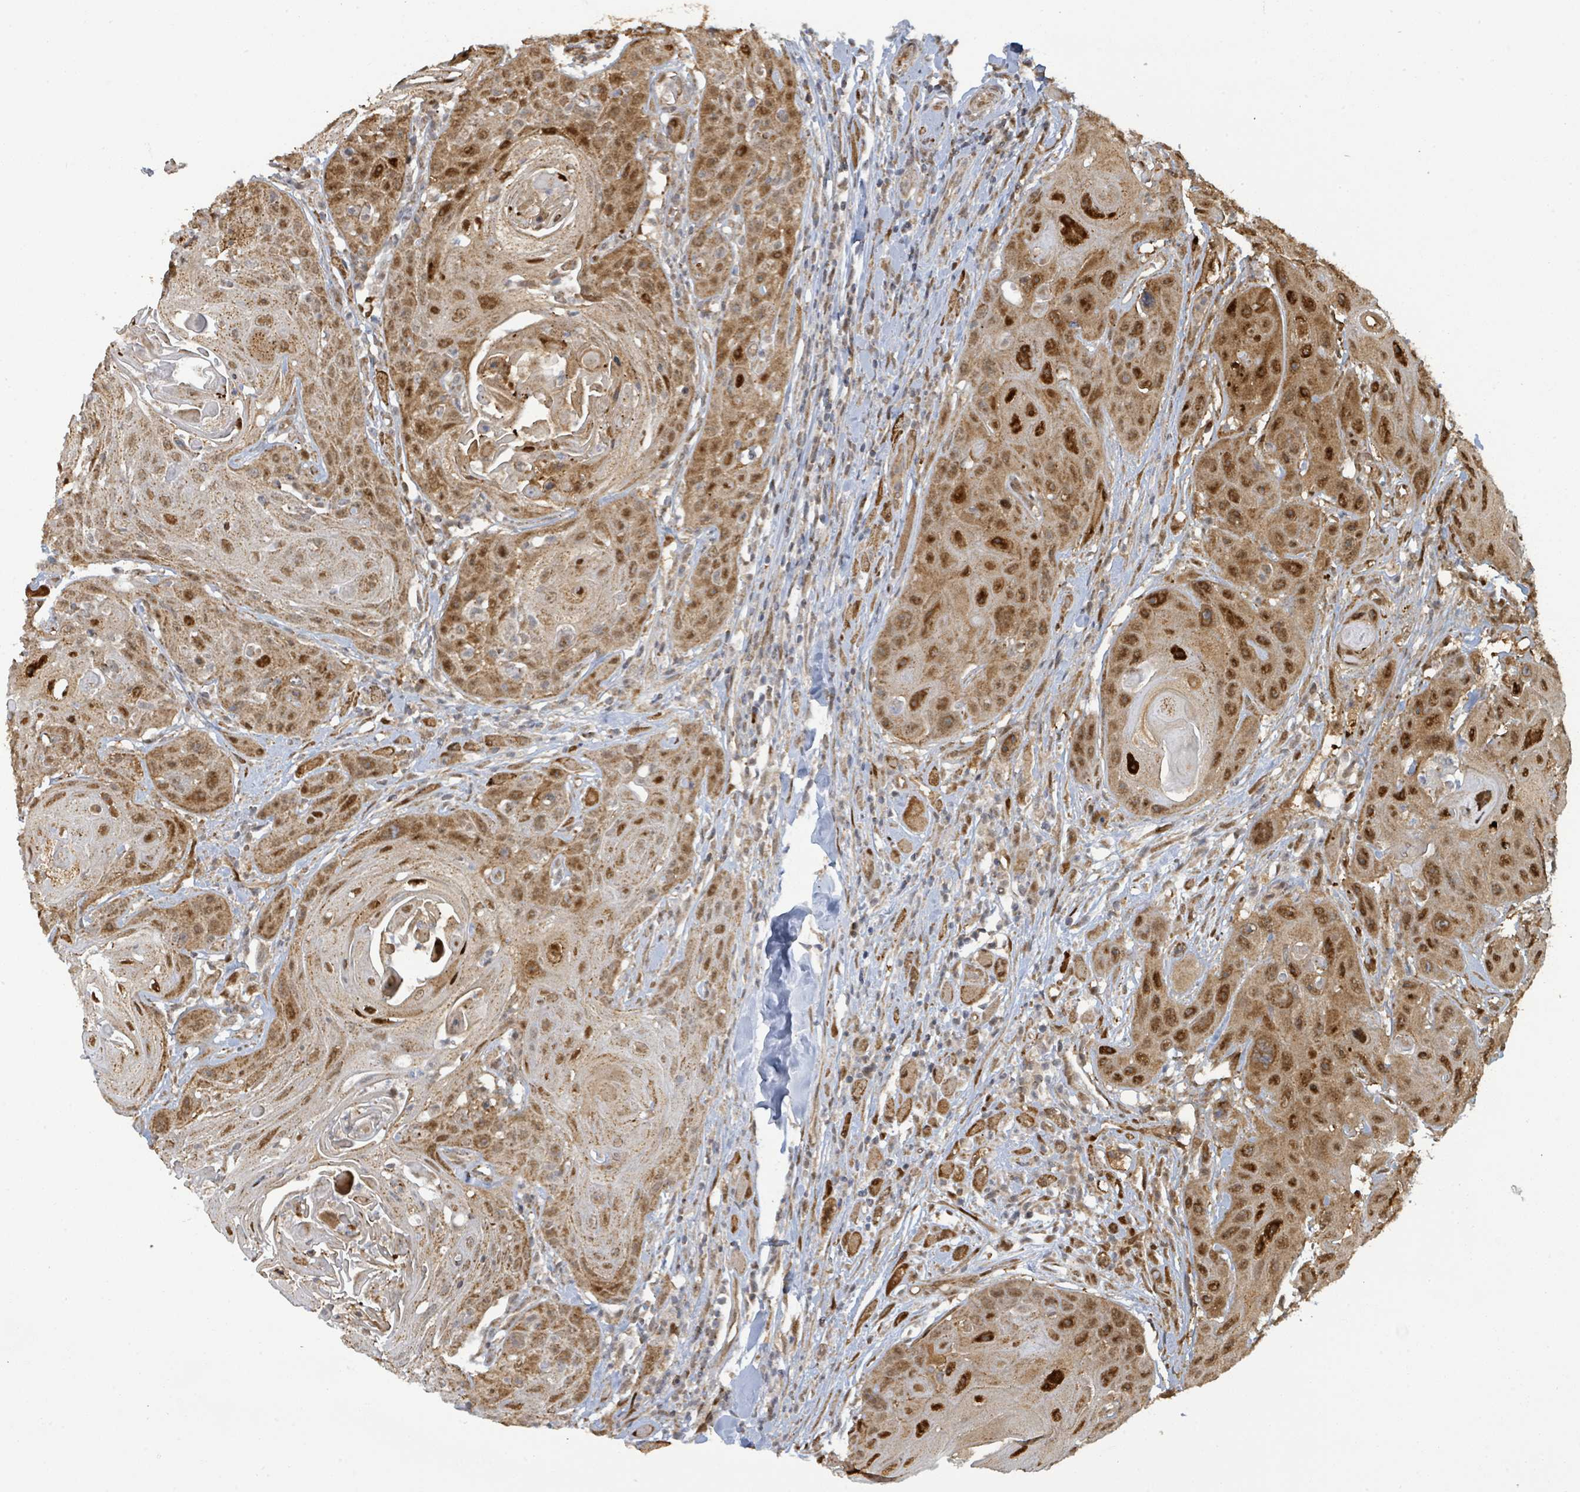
{"staining": {"intensity": "moderate", "quantity": ">75%", "location": "cytoplasmic/membranous,nuclear"}, "tissue": "head and neck cancer", "cell_type": "Tumor cells", "image_type": "cancer", "snomed": [{"axis": "morphology", "description": "Squamous cell carcinoma, NOS"}, {"axis": "topography", "description": "Head-Neck"}], "caption": "Immunohistochemistry photomicrograph of human squamous cell carcinoma (head and neck) stained for a protein (brown), which shows medium levels of moderate cytoplasmic/membranous and nuclear expression in about >75% of tumor cells.", "gene": "PSMB7", "patient": {"sex": "female", "age": 59}}